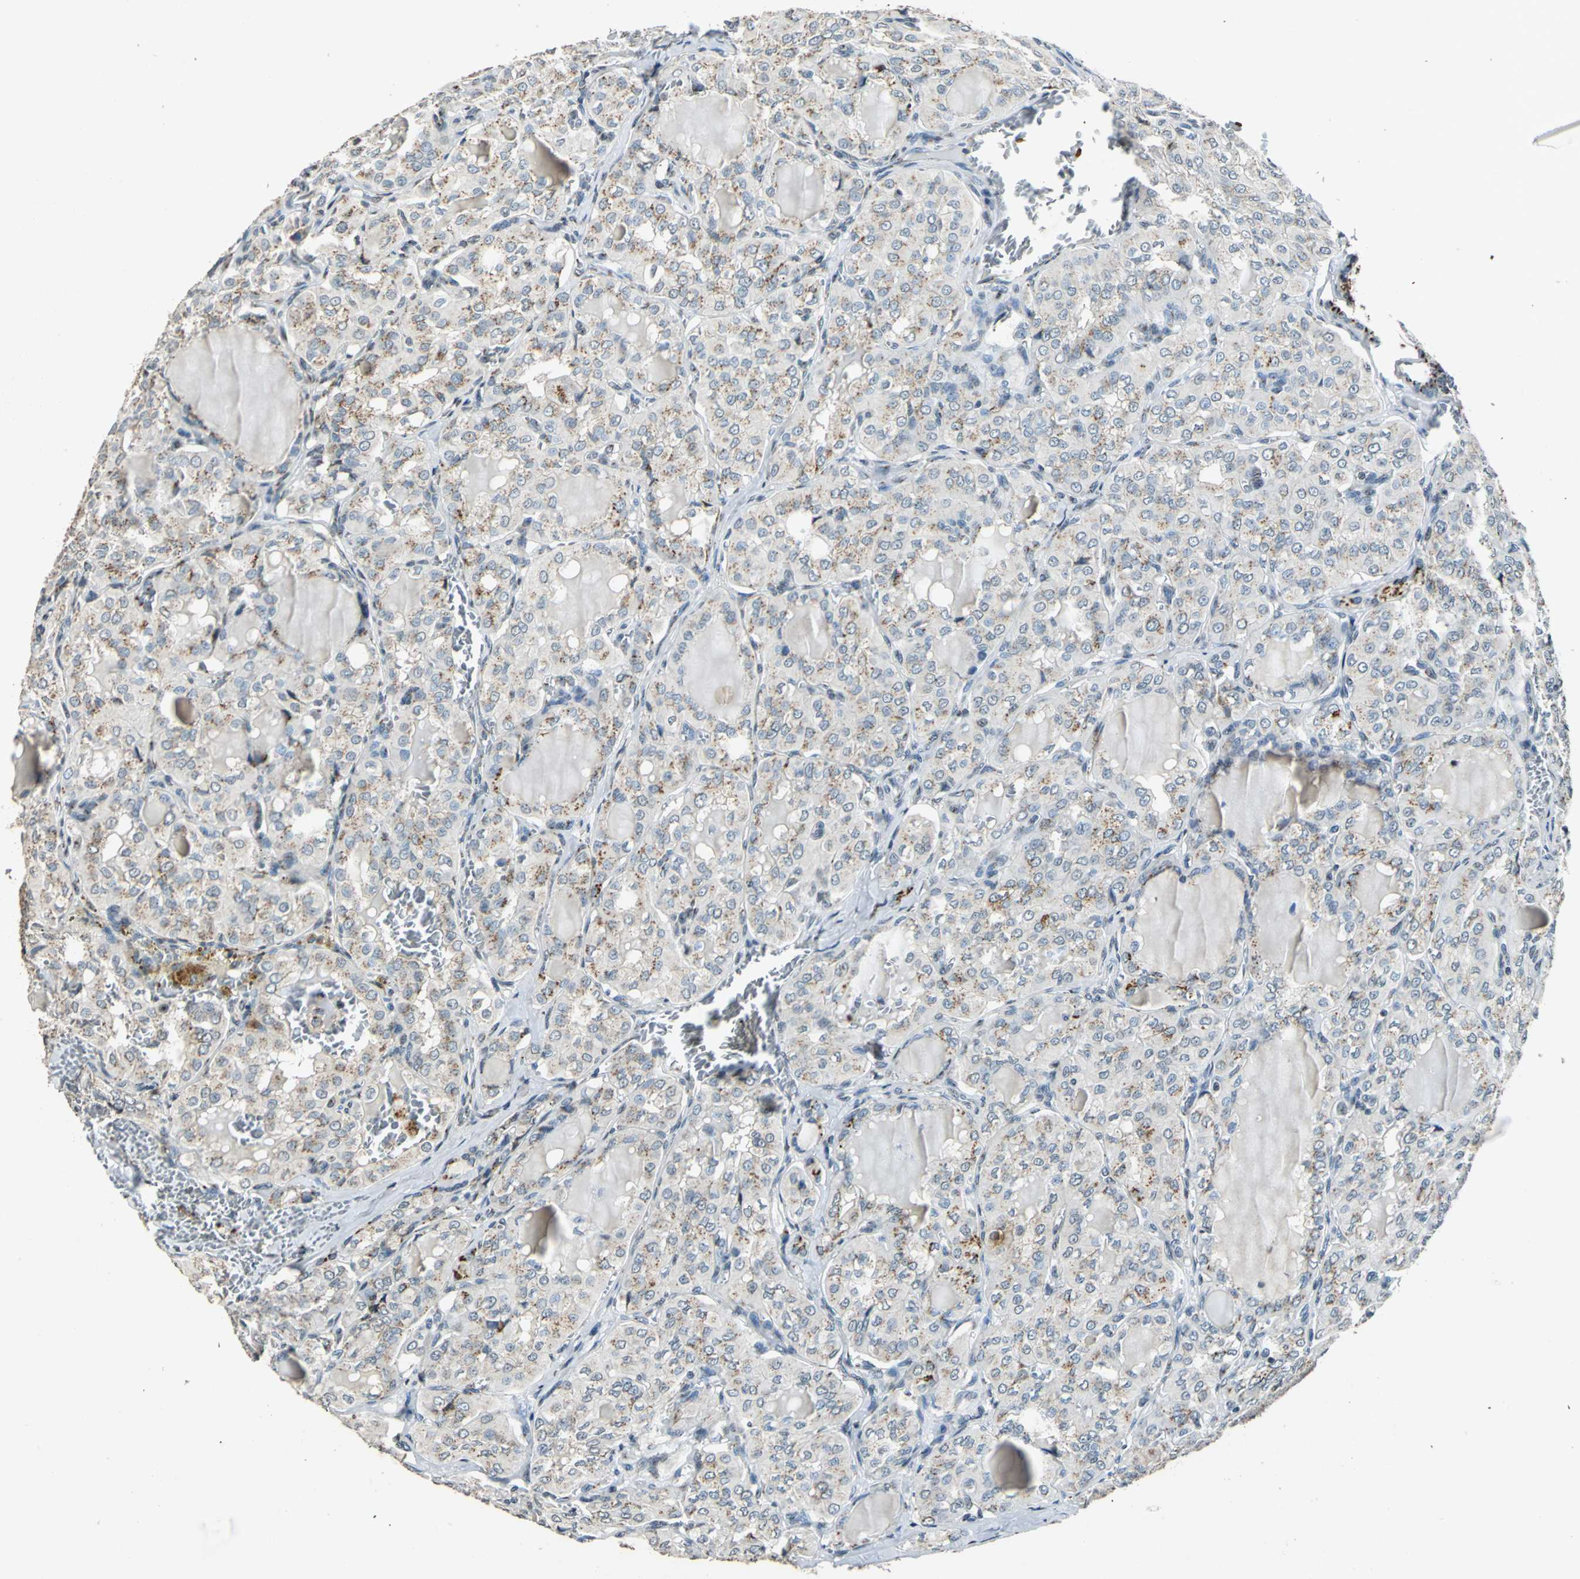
{"staining": {"intensity": "weak", "quantity": "25%-75%", "location": "cytoplasmic/membranous"}, "tissue": "thyroid cancer", "cell_type": "Tumor cells", "image_type": "cancer", "snomed": [{"axis": "morphology", "description": "Papillary adenocarcinoma, NOS"}, {"axis": "topography", "description": "Thyroid gland"}], "caption": "Immunohistochemistry histopathology image of human papillary adenocarcinoma (thyroid) stained for a protein (brown), which shows low levels of weak cytoplasmic/membranous staining in approximately 25%-75% of tumor cells.", "gene": "TMEM115", "patient": {"sex": "male", "age": 20}}